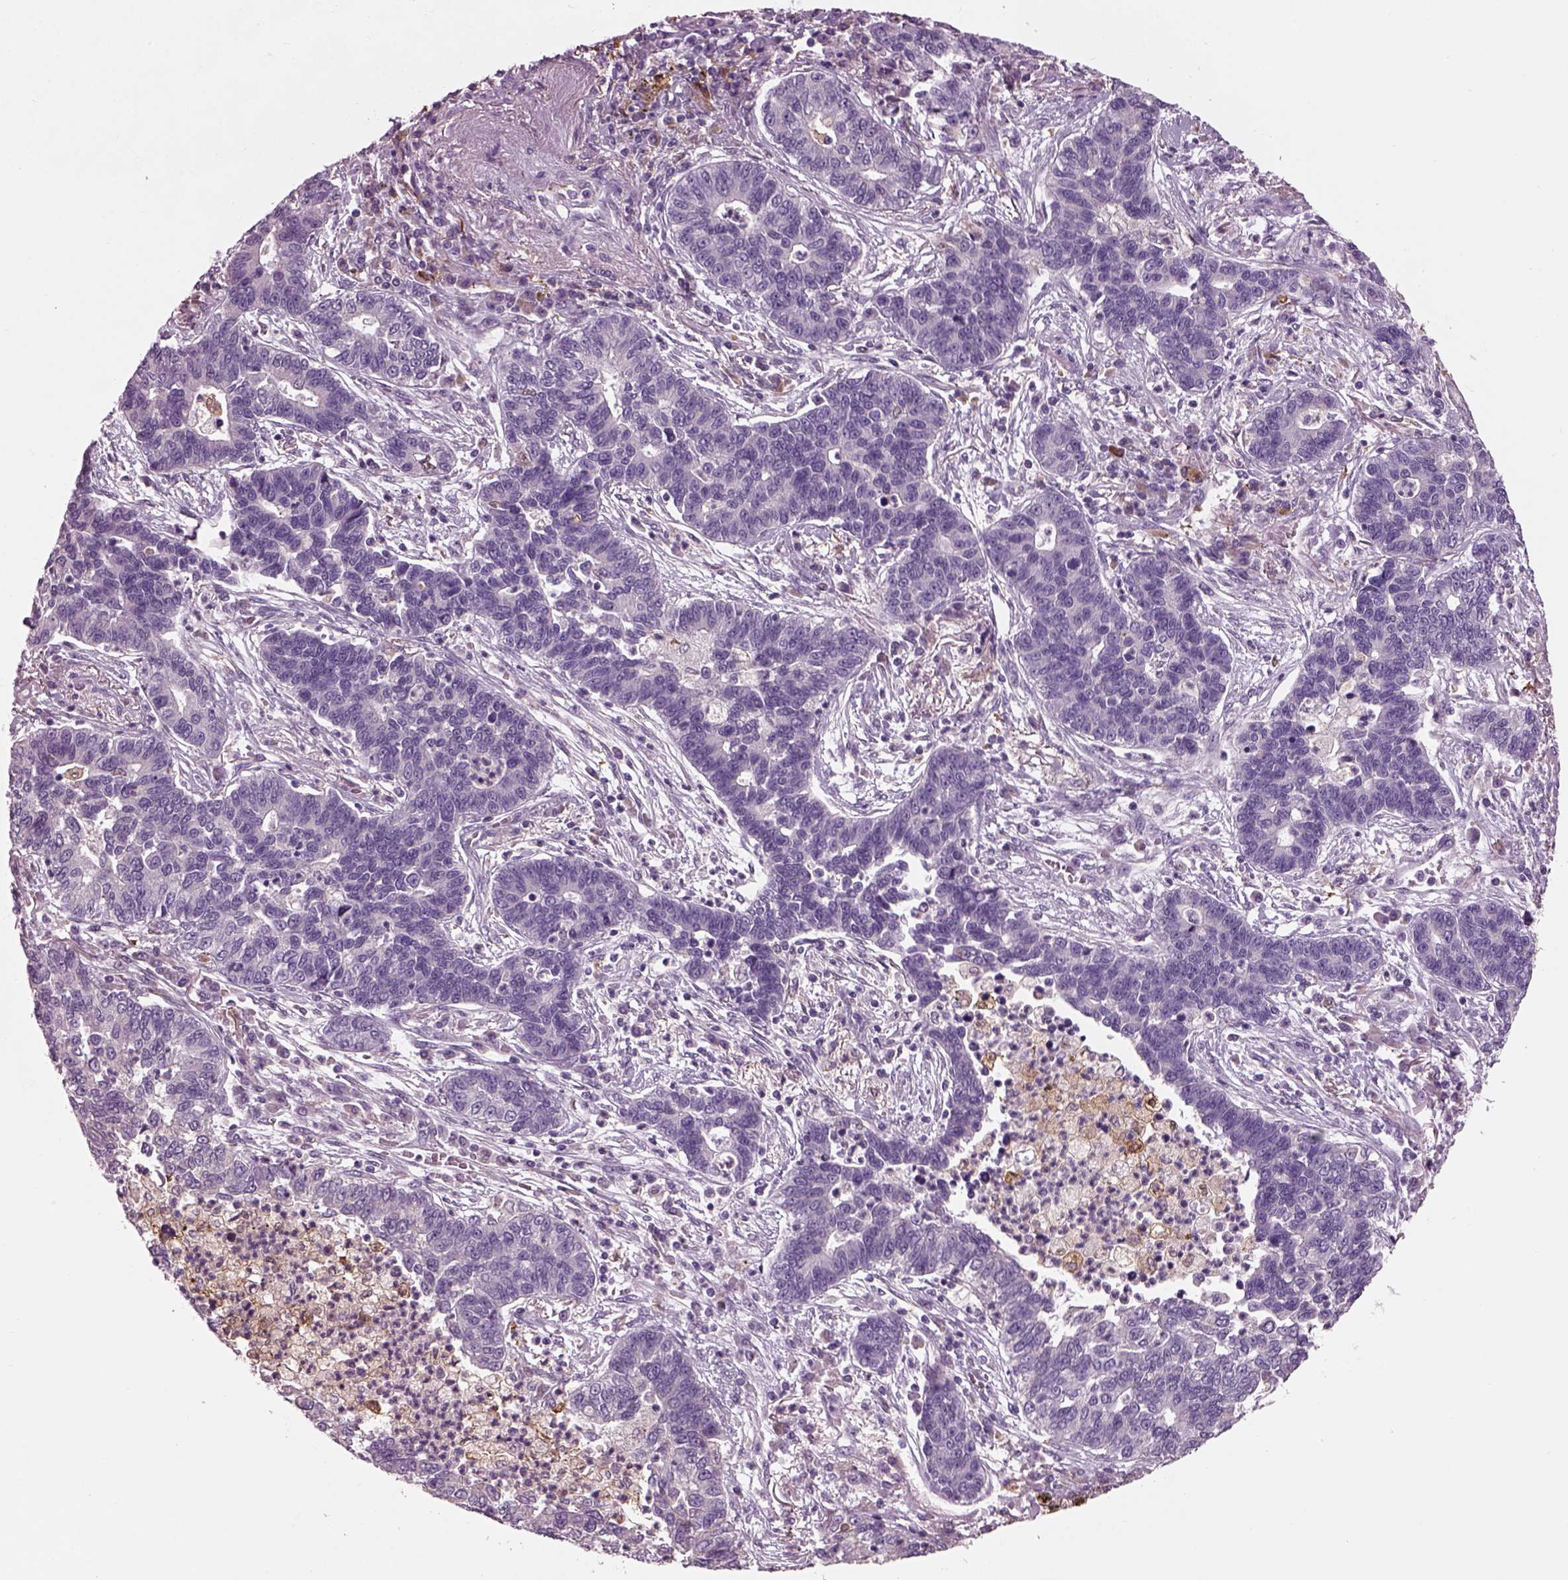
{"staining": {"intensity": "negative", "quantity": "none", "location": "none"}, "tissue": "lung cancer", "cell_type": "Tumor cells", "image_type": "cancer", "snomed": [{"axis": "morphology", "description": "Adenocarcinoma, NOS"}, {"axis": "topography", "description": "Lung"}], "caption": "Histopathology image shows no protein staining in tumor cells of lung adenocarcinoma tissue.", "gene": "ADGRG5", "patient": {"sex": "female", "age": 57}}